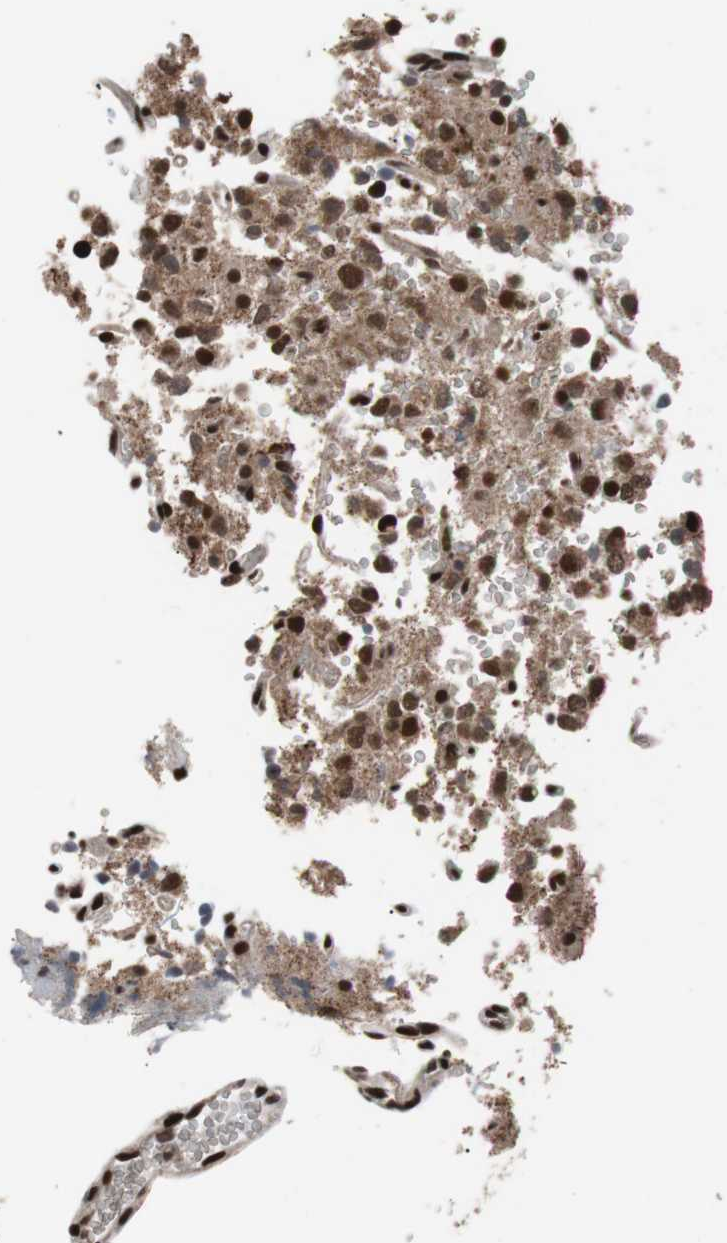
{"staining": {"intensity": "moderate", "quantity": "25%-75%", "location": "cytoplasmic/membranous,nuclear"}, "tissue": "glioma", "cell_type": "Tumor cells", "image_type": "cancer", "snomed": [{"axis": "morphology", "description": "Glioma, malignant, High grade"}, {"axis": "topography", "description": "Brain"}], "caption": "Moderate cytoplasmic/membranous and nuclear expression is appreciated in approximately 25%-75% of tumor cells in glioma. (DAB IHC, brown staining for protein, blue staining for nuclei).", "gene": "NBL1", "patient": {"sex": "male", "age": 47}}